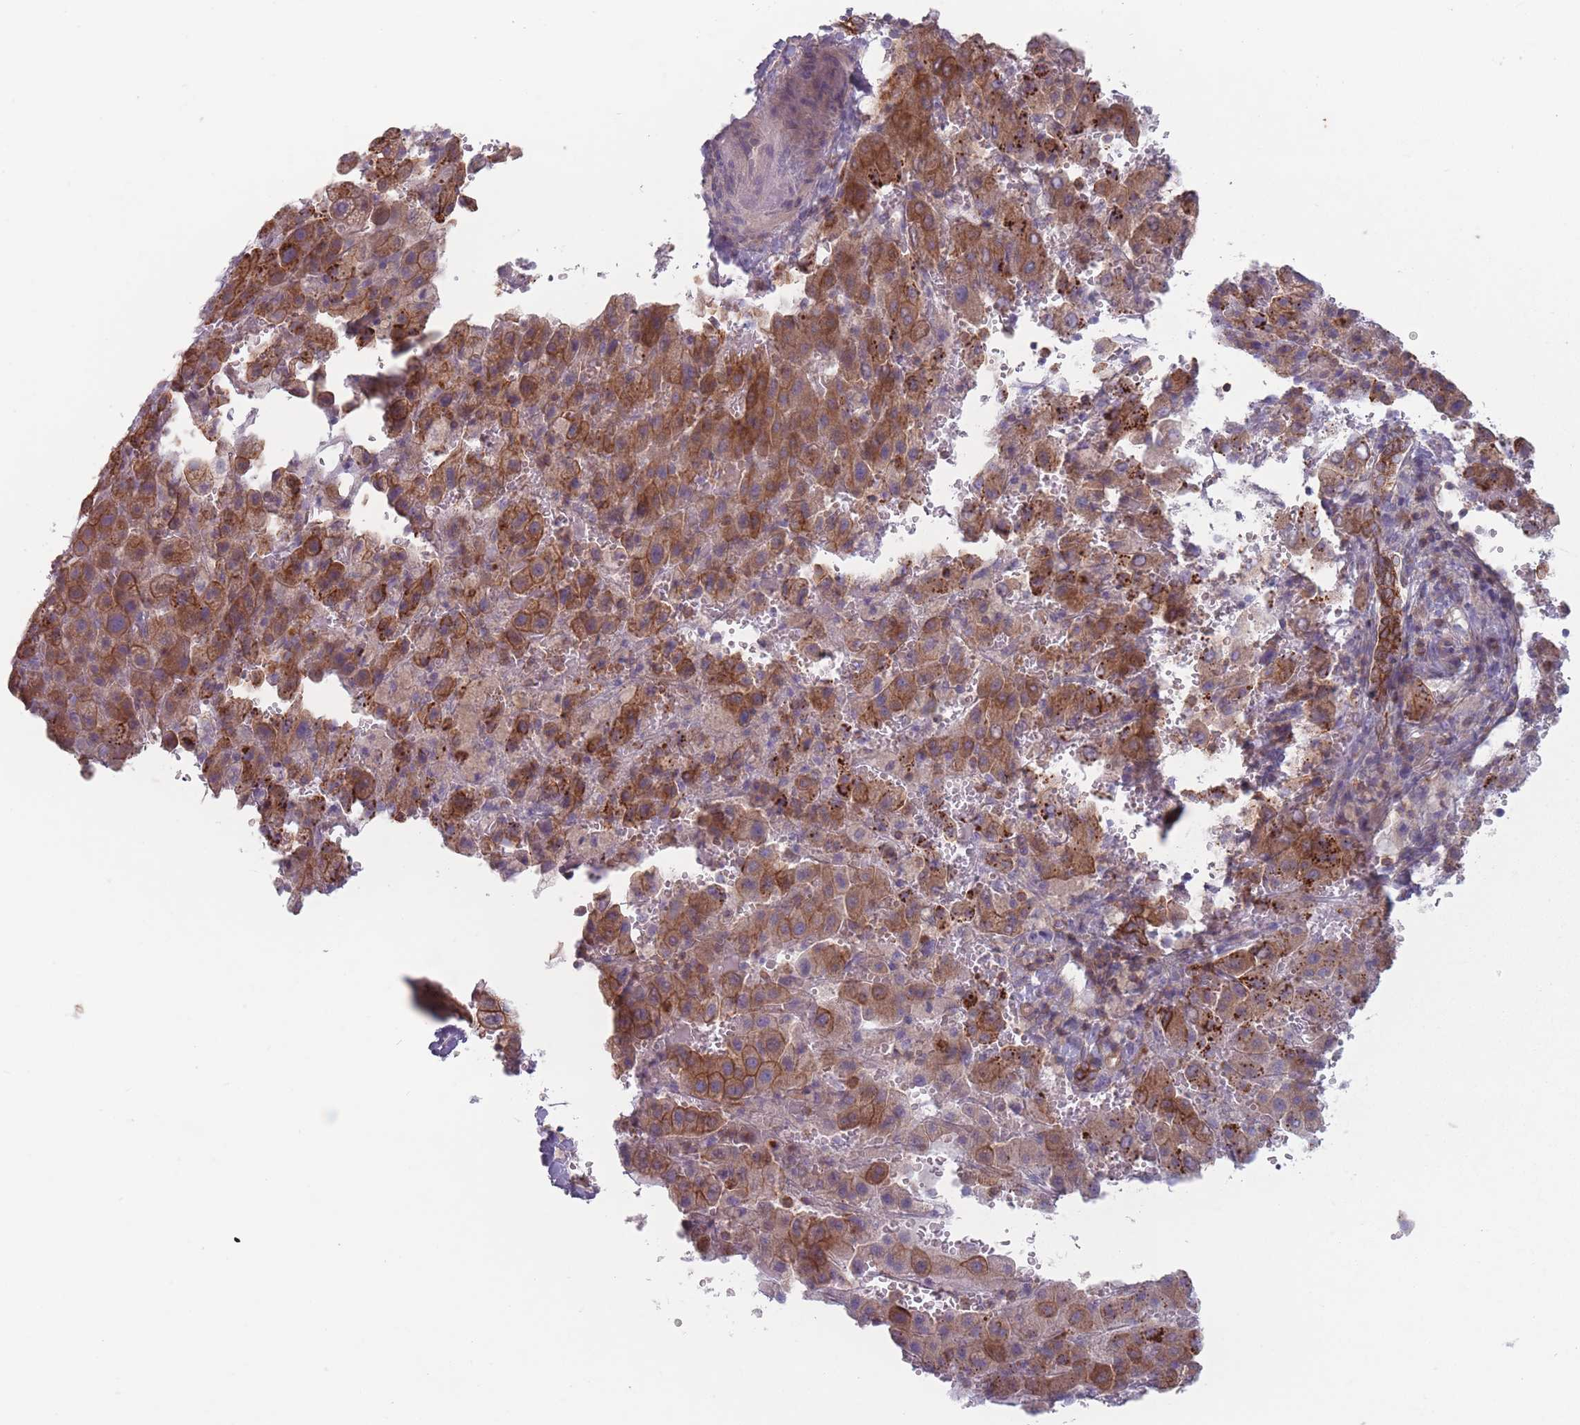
{"staining": {"intensity": "strong", "quantity": ">75%", "location": "cytoplasmic/membranous"}, "tissue": "liver cancer", "cell_type": "Tumor cells", "image_type": "cancer", "snomed": [{"axis": "morphology", "description": "Carcinoma, Hepatocellular, NOS"}, {"axis": "topography", "description": "Liver"}], "caption": "Protein expression analysis of liver hepatocellular carcinoma demonstrates strong cytoplasmic/membranous expression in about >75% of tumor cells.", "gene": "HSBP1L1", "patient": {"sex": "female", "age": 58}}